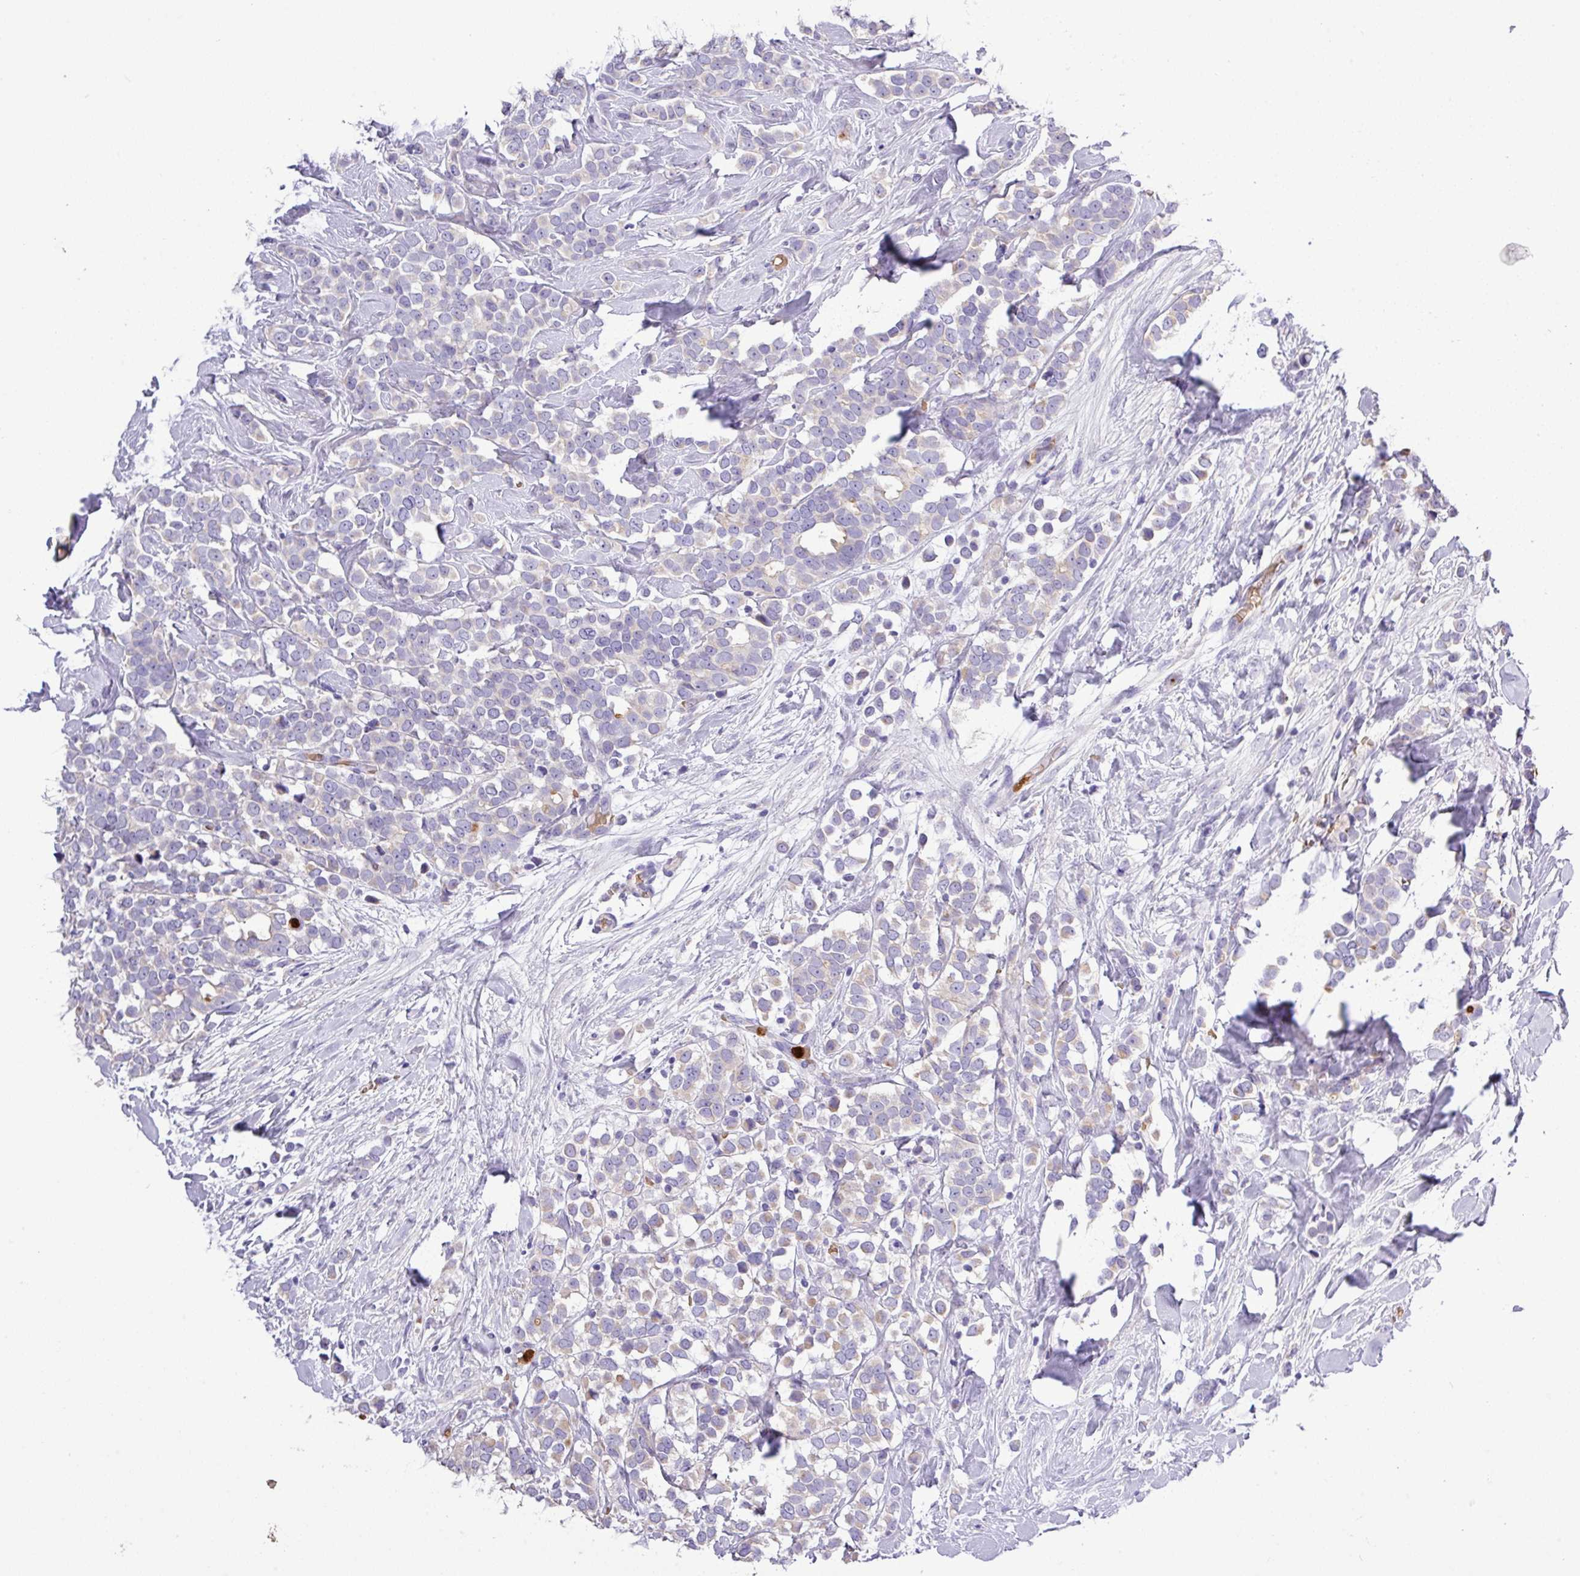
{"staining": {"intensity": "negative", "quantity": "none", "location": "none"}, "tissue": "breast cancer", "cell_type": "Tumor cells", "image_type": "cancer", "snomed": [{"axis": "morphology", "description": "Duct carcinoma"}, {"axis": "topography", "description": "Breast"}], "caption": "DAB (3,3'-diaminobenzidine) immunohistochemical staining of breast cancer (invasive ductal carcinoma) exhibits no significant expression in tumor cells.", "gene": "MGAT4B", "patient": {"sex": "female", "age": 80}}